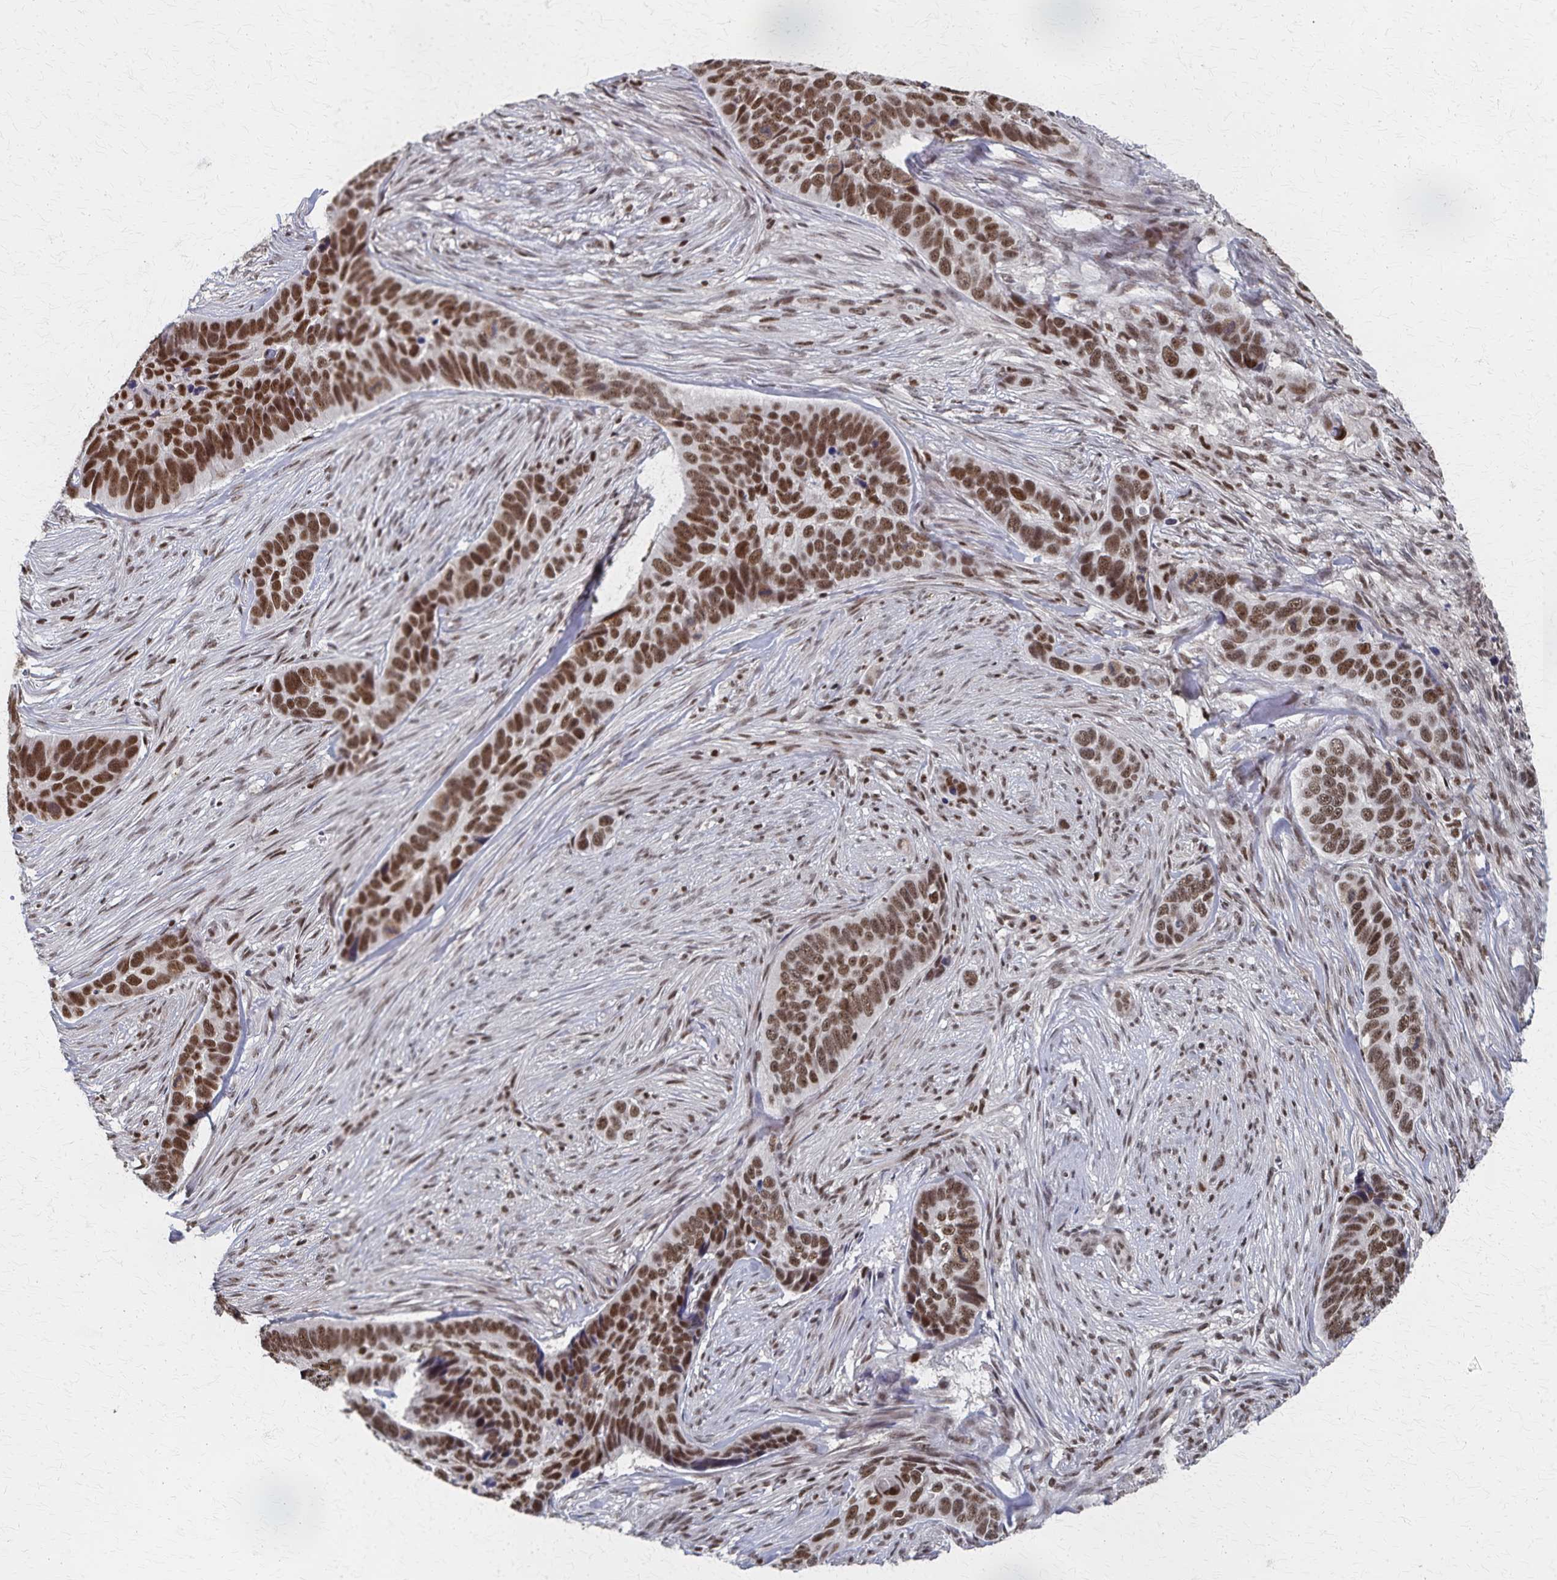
{"staining": {"intensity": "moderate", "quantity": ">75%", "location": "nuclear"}, "tissue": "skin cancer", "cell_type": "Tumor cells", "image_type": "cancer", "snomed": [{"axis": "morphology", "description": "Basal cell carcinoma"}, {"axis": "topography", "description": "Skin"}], "caption": "The photomicrograph exhibits immunohistochemical staining of skin cancer. There is moderate nuclear expression is appreciated in approximately >75% of tumor cells. (DAB IHC with brightfield microscopy, high magnification).", "gene": "GTF2B", "patient": {"sex": "female", "age": 82}}